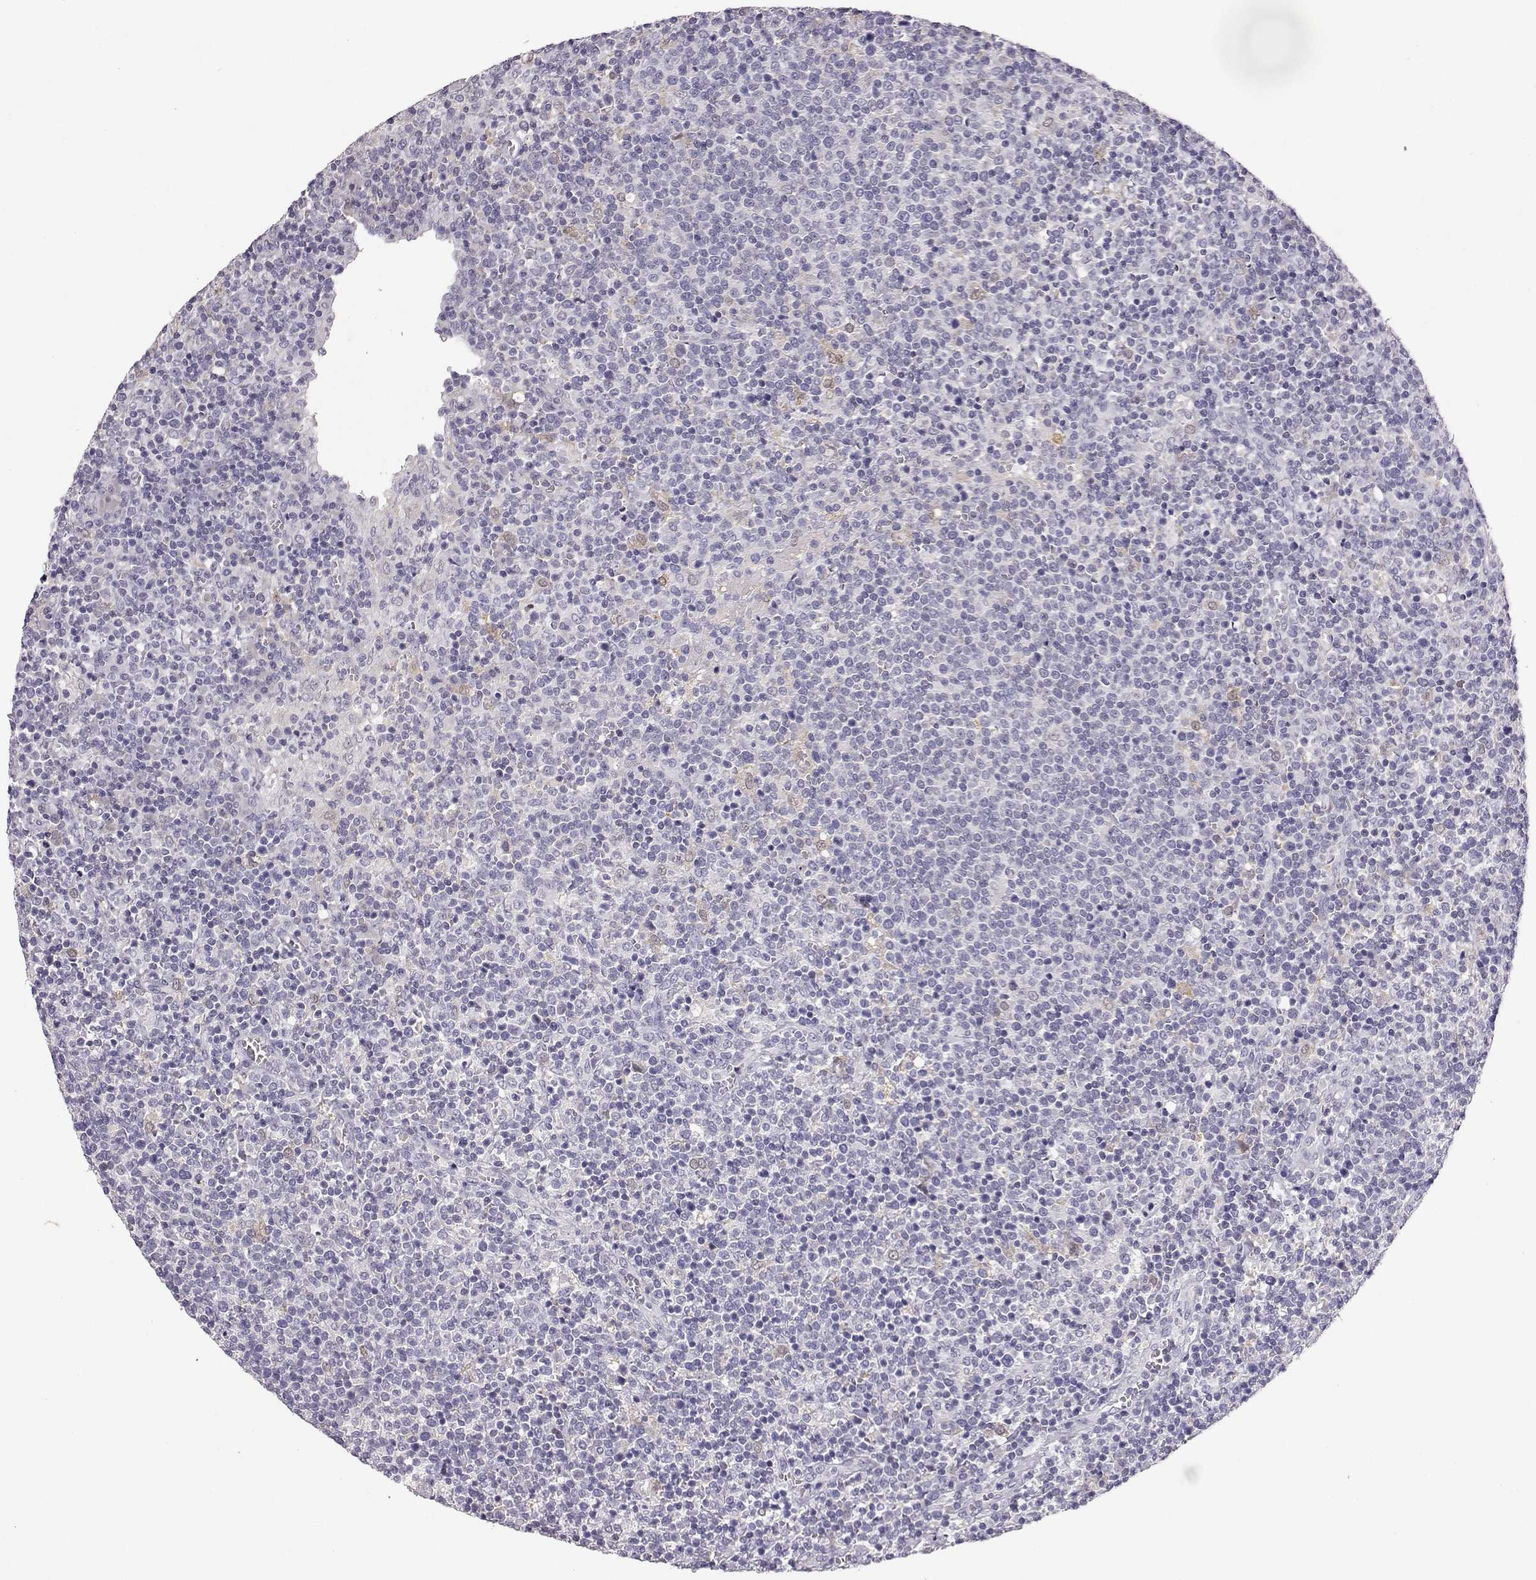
{"staining": {"intensity": "negative", "quantity": "none", "location": "none"}, "tissue": "lymphoma", "cell_type": "Tumor cells", "image_type": "cancer", "snomed": [{"axis": "morphology", "description": "Malignant lymphoma, non-Hodgkin's type, High grade"}, {"axis": "topography", "description": "Lymph node"}], "caption": "DAB immunohistochemical staining of lymphoma demonstrates no significant staining in tumor cells. (DAB IHC with hematoxylin counter stain).", "gene": "AKR1B1", "patient": {"sex": "male", "age": 61}}